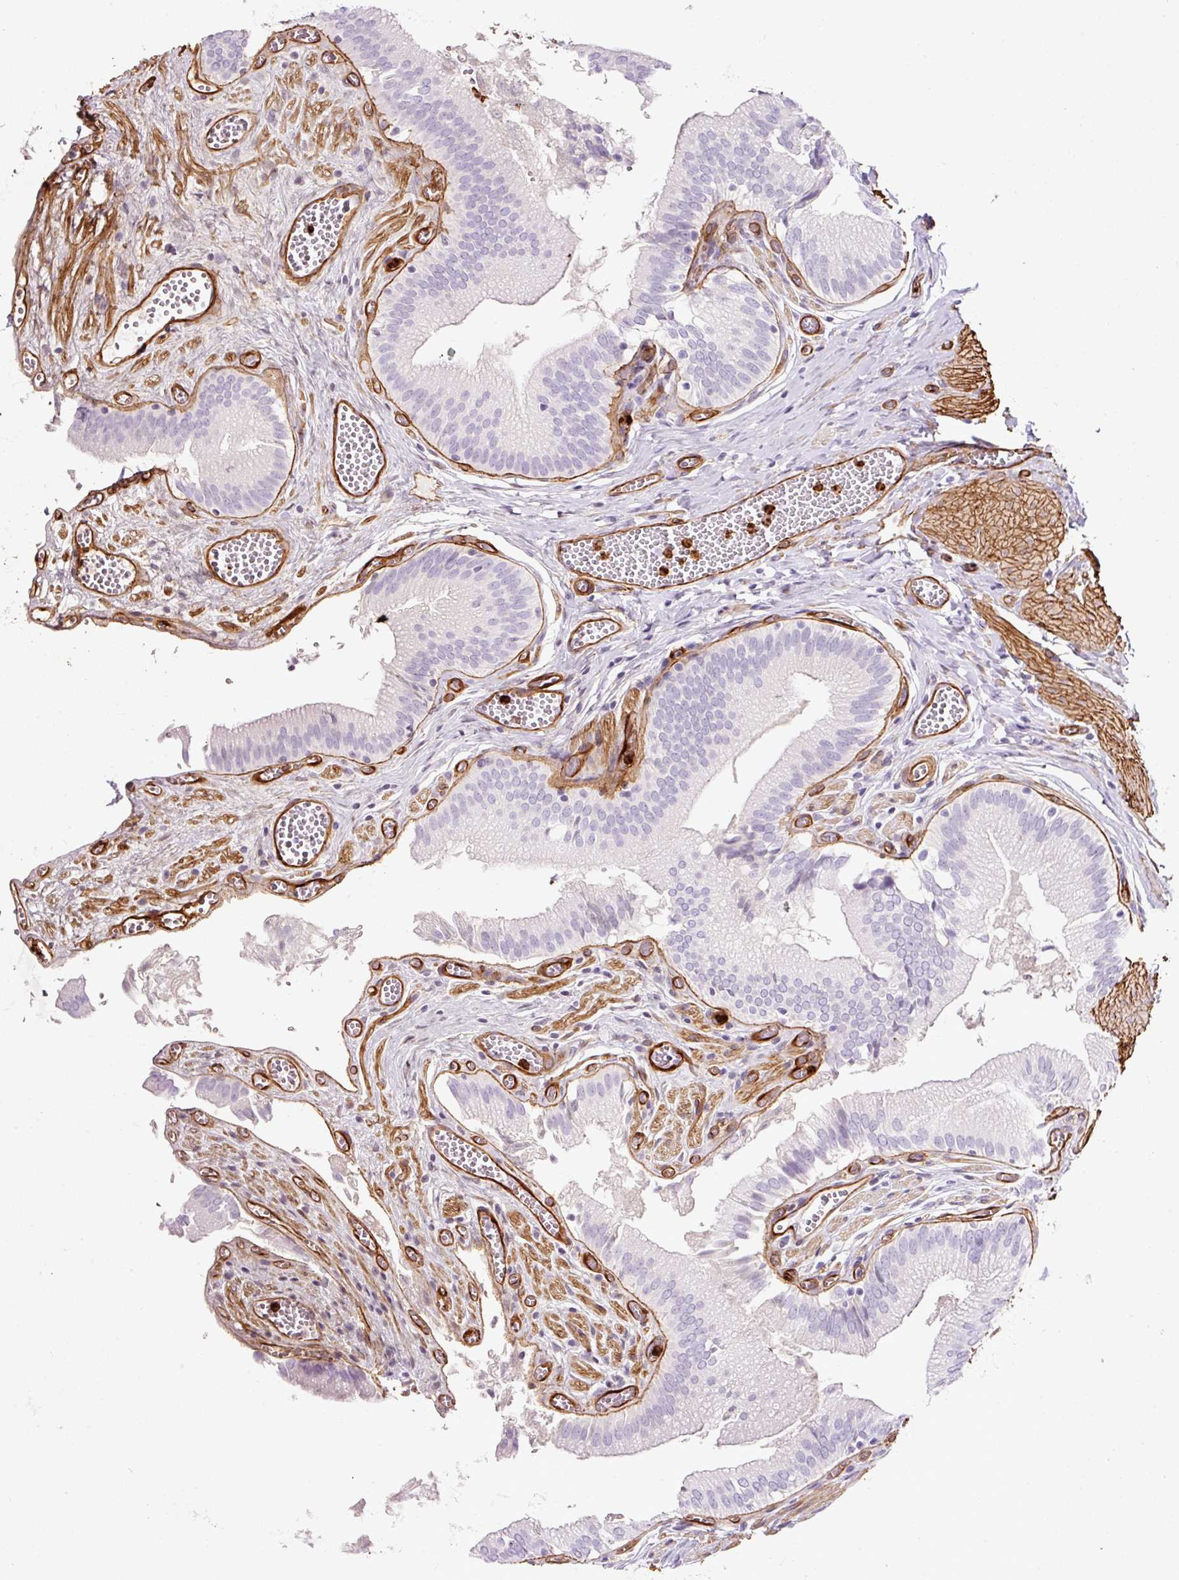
{"staining": {"intensity": "negative", "quantity": "none", "location": "none"}, "tissue": "gallbladder", "cell_type": "Glandular cells", "image_type": "normal", "snomed": [{"axis": "morphology", "description": "Normal tissue, NOS"}, {"axis": "topography", "description": "Gallbladder"}, {"axis": "topography", "description": "Peripheral nerve tissue"}], "caption": "There is no significant positivity in glandular cells of gallbladder. (DAB (3,3'-diaminobenzidine) immunohistochemistry, high magnification).", "gene": "LOXL4", "patient": {"sex": "male", "age": 17}}